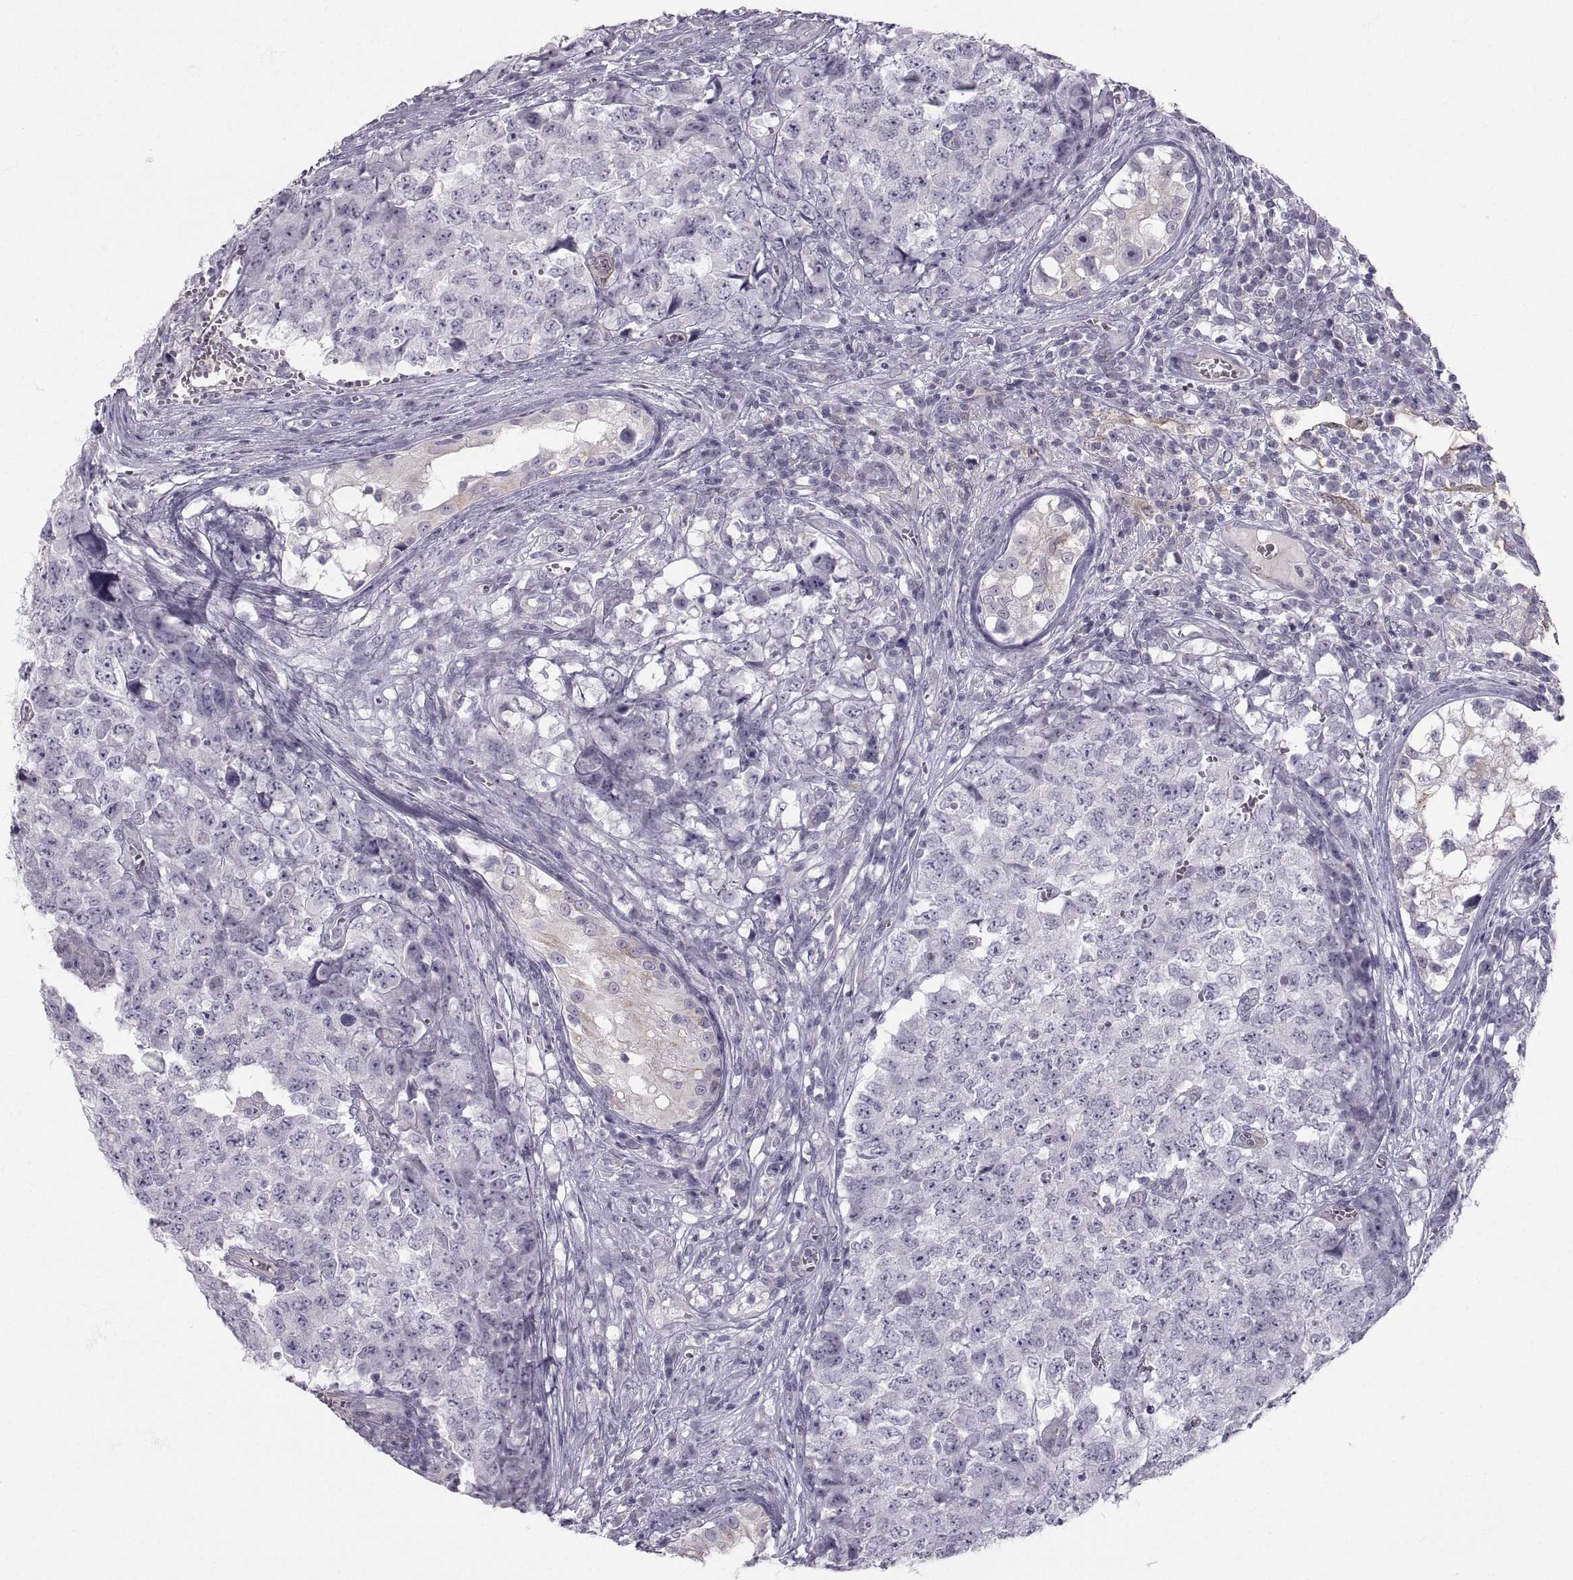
{"staining": {"intensity": "negative", "quantity": "none", "location": "none"}, "tissue": "testis cancer", "cell_type": "Tumor cells", "image_type": "cancer", "snomed": [{"axis": "morphology", "description": "Carcinoma, Embryonal, NOS"}, {"axis": "topography", "description": "Testis"}], "caption": "Tumor cells show no significant protein staining in testis cancer (embryonal carcinoma).", "gene": "PGM5", "patient": {"sex": "male", "age": 23}}